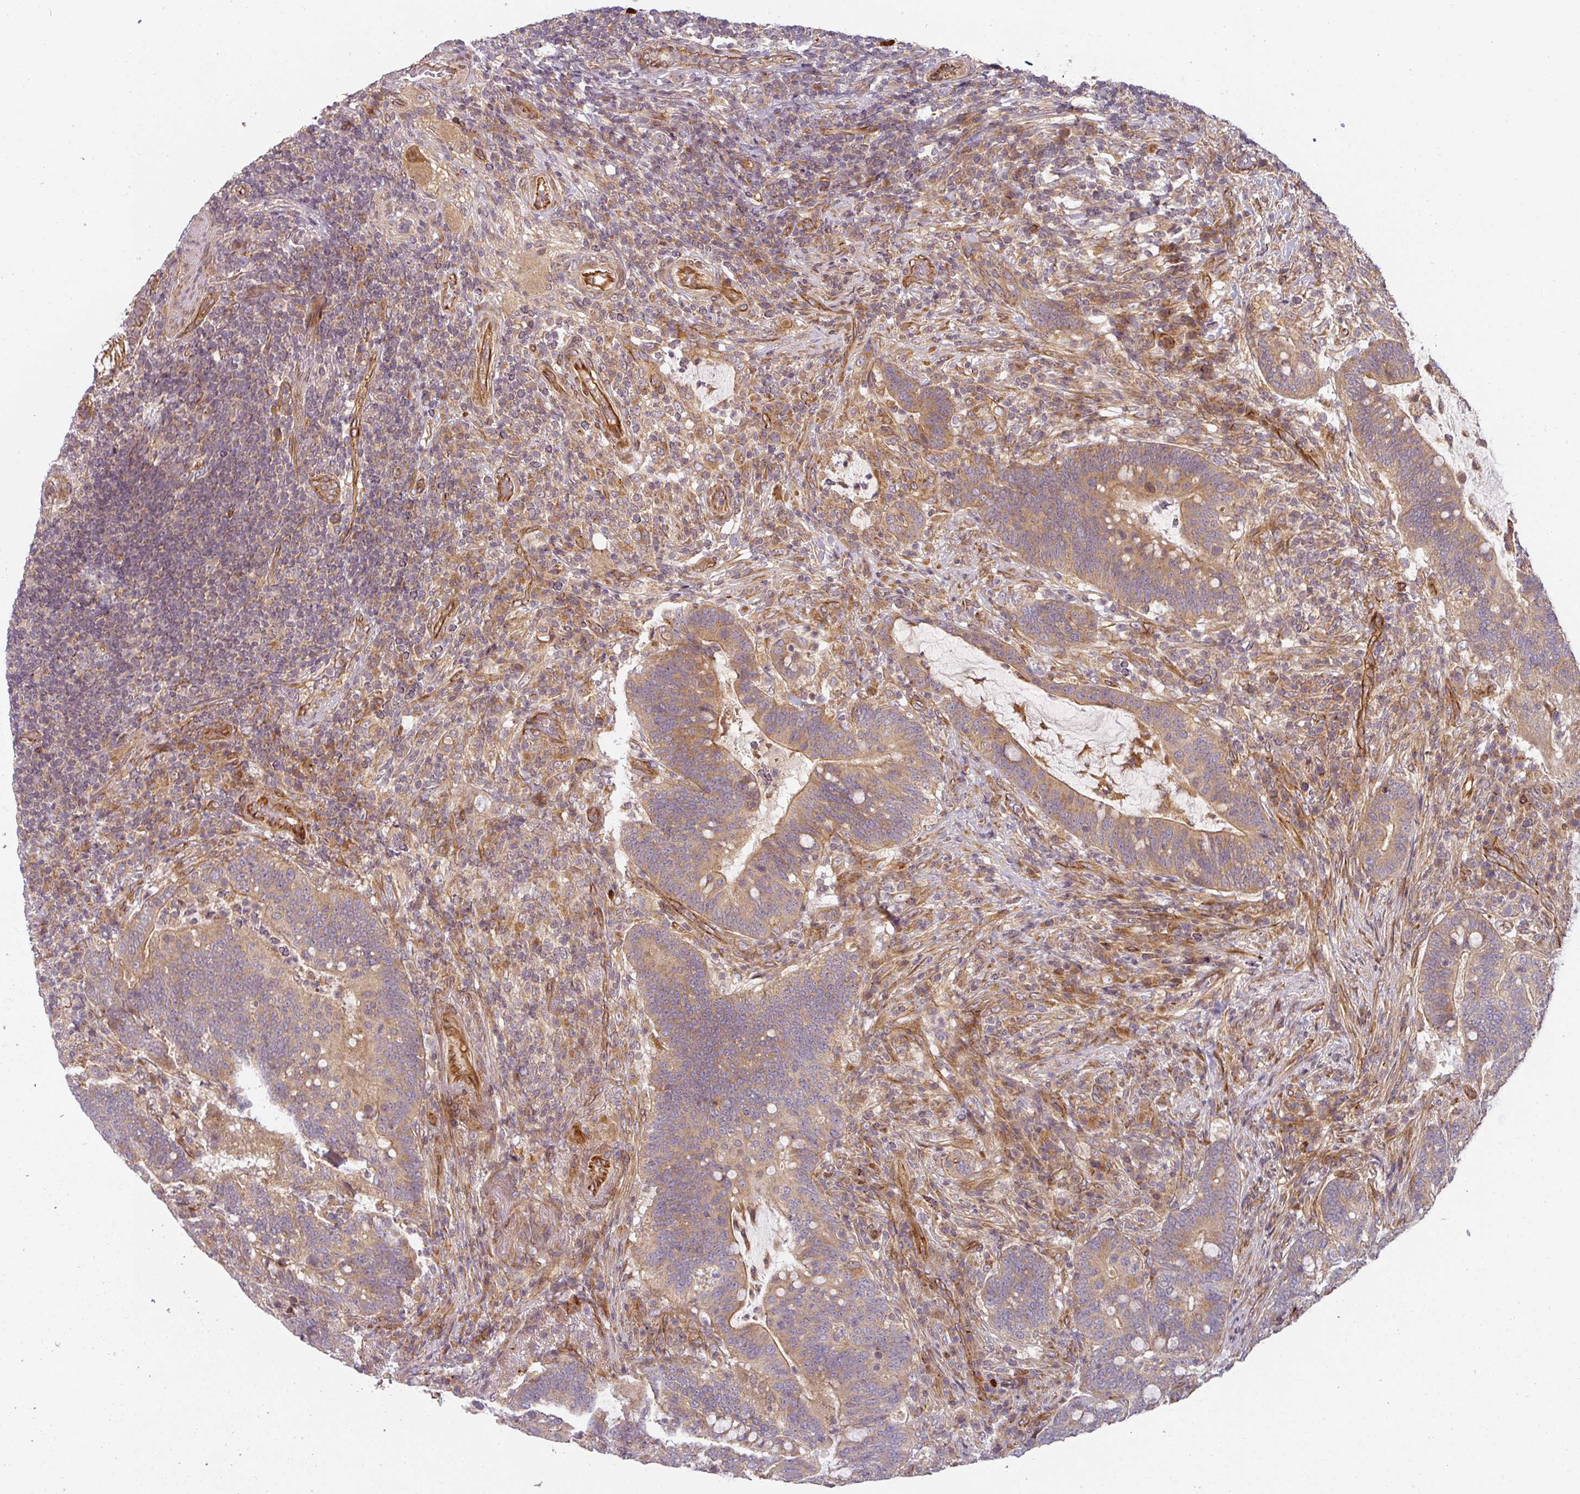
{"staining": {"intensity": "moderate", "quantity": ">75%", "location": "cytoplasmic/membranous"}, "tissue": "colorectal cancer", "cell_type": "Tumor cells", "image_type": "cancer", "snomed": [{"axis": "morphology", "description": "Normal tissue, NOS"}, {"axis": "morphology", "description": "Adenocarcinoma, NOS"}, {"axis": "topography", "description": "Colon"}], "caption": "Protein staining shows moderate cytoplasmic/membranous staining in approximately >75% of tumor cells in colorectal cancer (adenocarcinoma).", "gene": "CNOT1", "patient": {"sex": "female", "age": 66}}